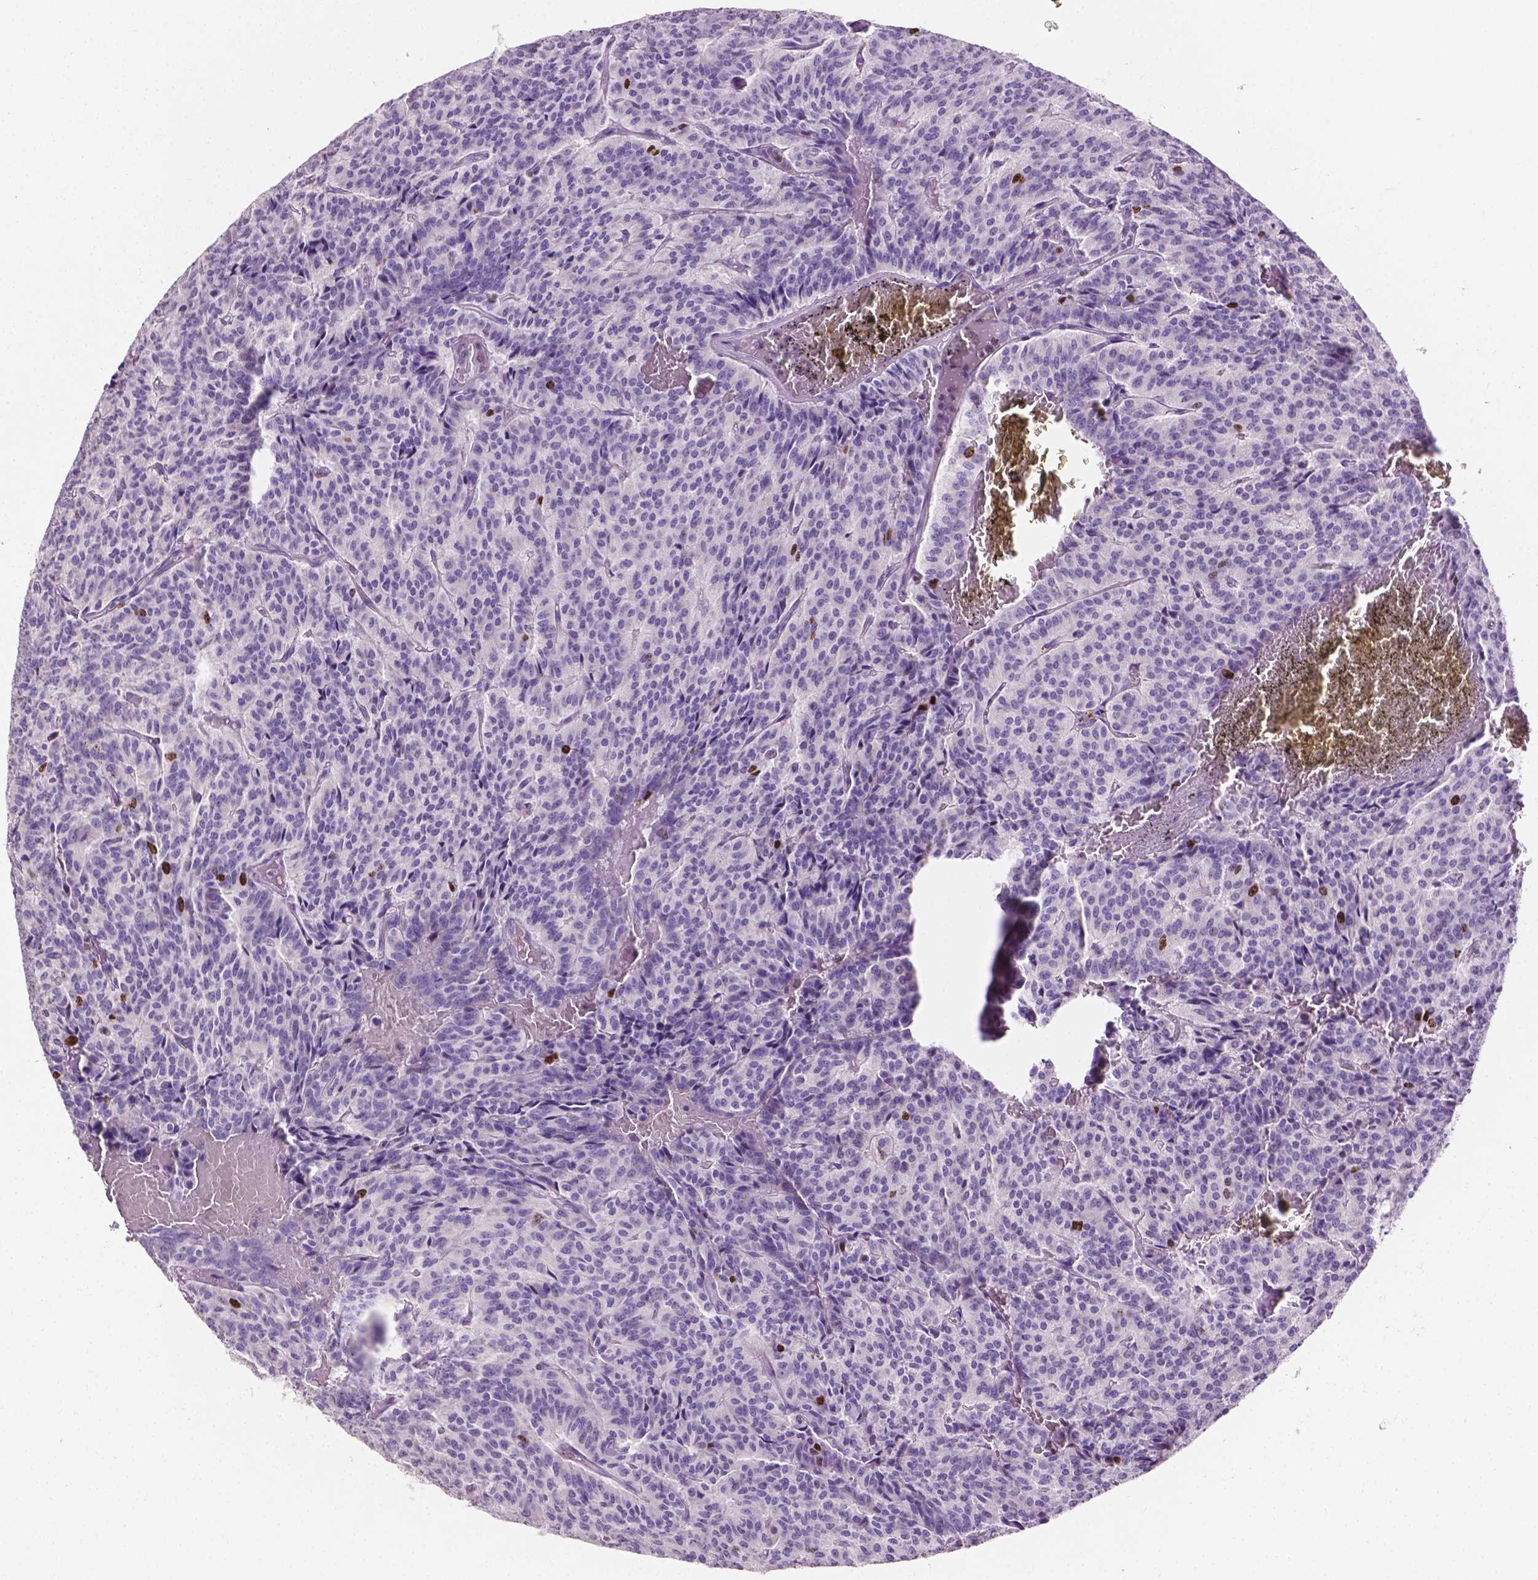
{"staining": {"intensity": "strong", "quantity": "<25%", "location": "nuclear"}, "tissue": "carcinoid", "cell_type": "Tumor cells", "image_type": "cancer", "snomed": [{"axis": "morphology", "description": "Carcinoid, malignant, NOS"}, {"axis": "topography", "description": "Lung"}], "caption": "Carcinoid stained with DAB (3,3'-diaminobenzidine) immunohistochemistry exhibits medium levels of strong nuclear staining in about <25% of tumor cells.", "gene": "SIAH2", "patient": {"sex": "male", "age": 70}}